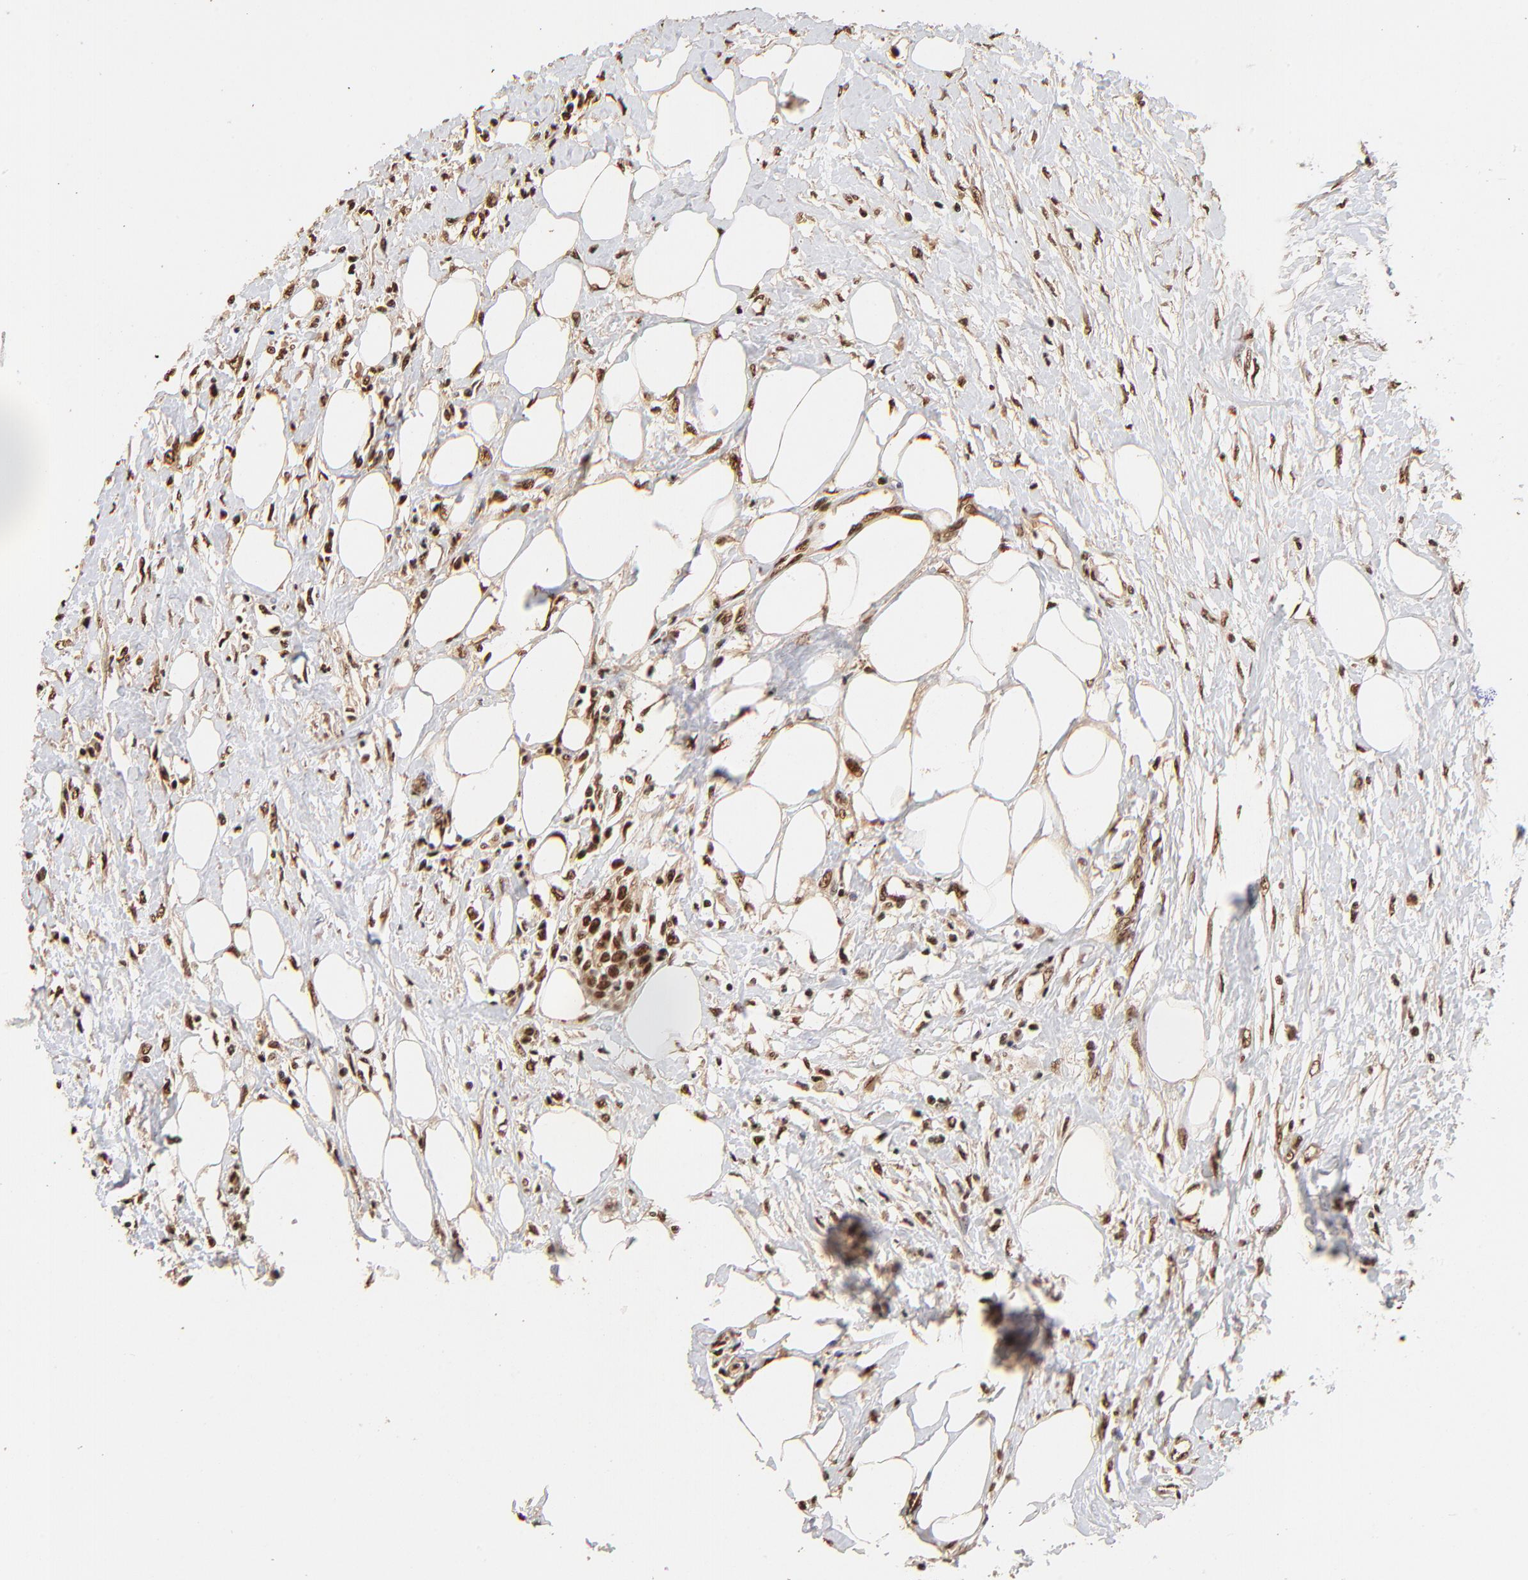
{"staining": {"intensity": "strong", "quantity": ">75%", "location": "cytoplasmic/membranous,nuclear"}, "tissue": "urothelial cancer", "cell_type": "Tumor cells", "image_type": "cancer", "snomed": [{"axis": "morphology", "description": "Urothelial carcinoma, High grade"}, {"axis": "topography", "description": "Urinary bladder"}], "caption": "IHC image of human urothelial carcinoma (high-grade) stained for a protein (brown), which reveals high levels of strong cytoplasmic/membranous and nuclear staining in approximately >75% of tumor cells.", "gene": "MED12", "patient": {"sex": "male", "age": 56}}